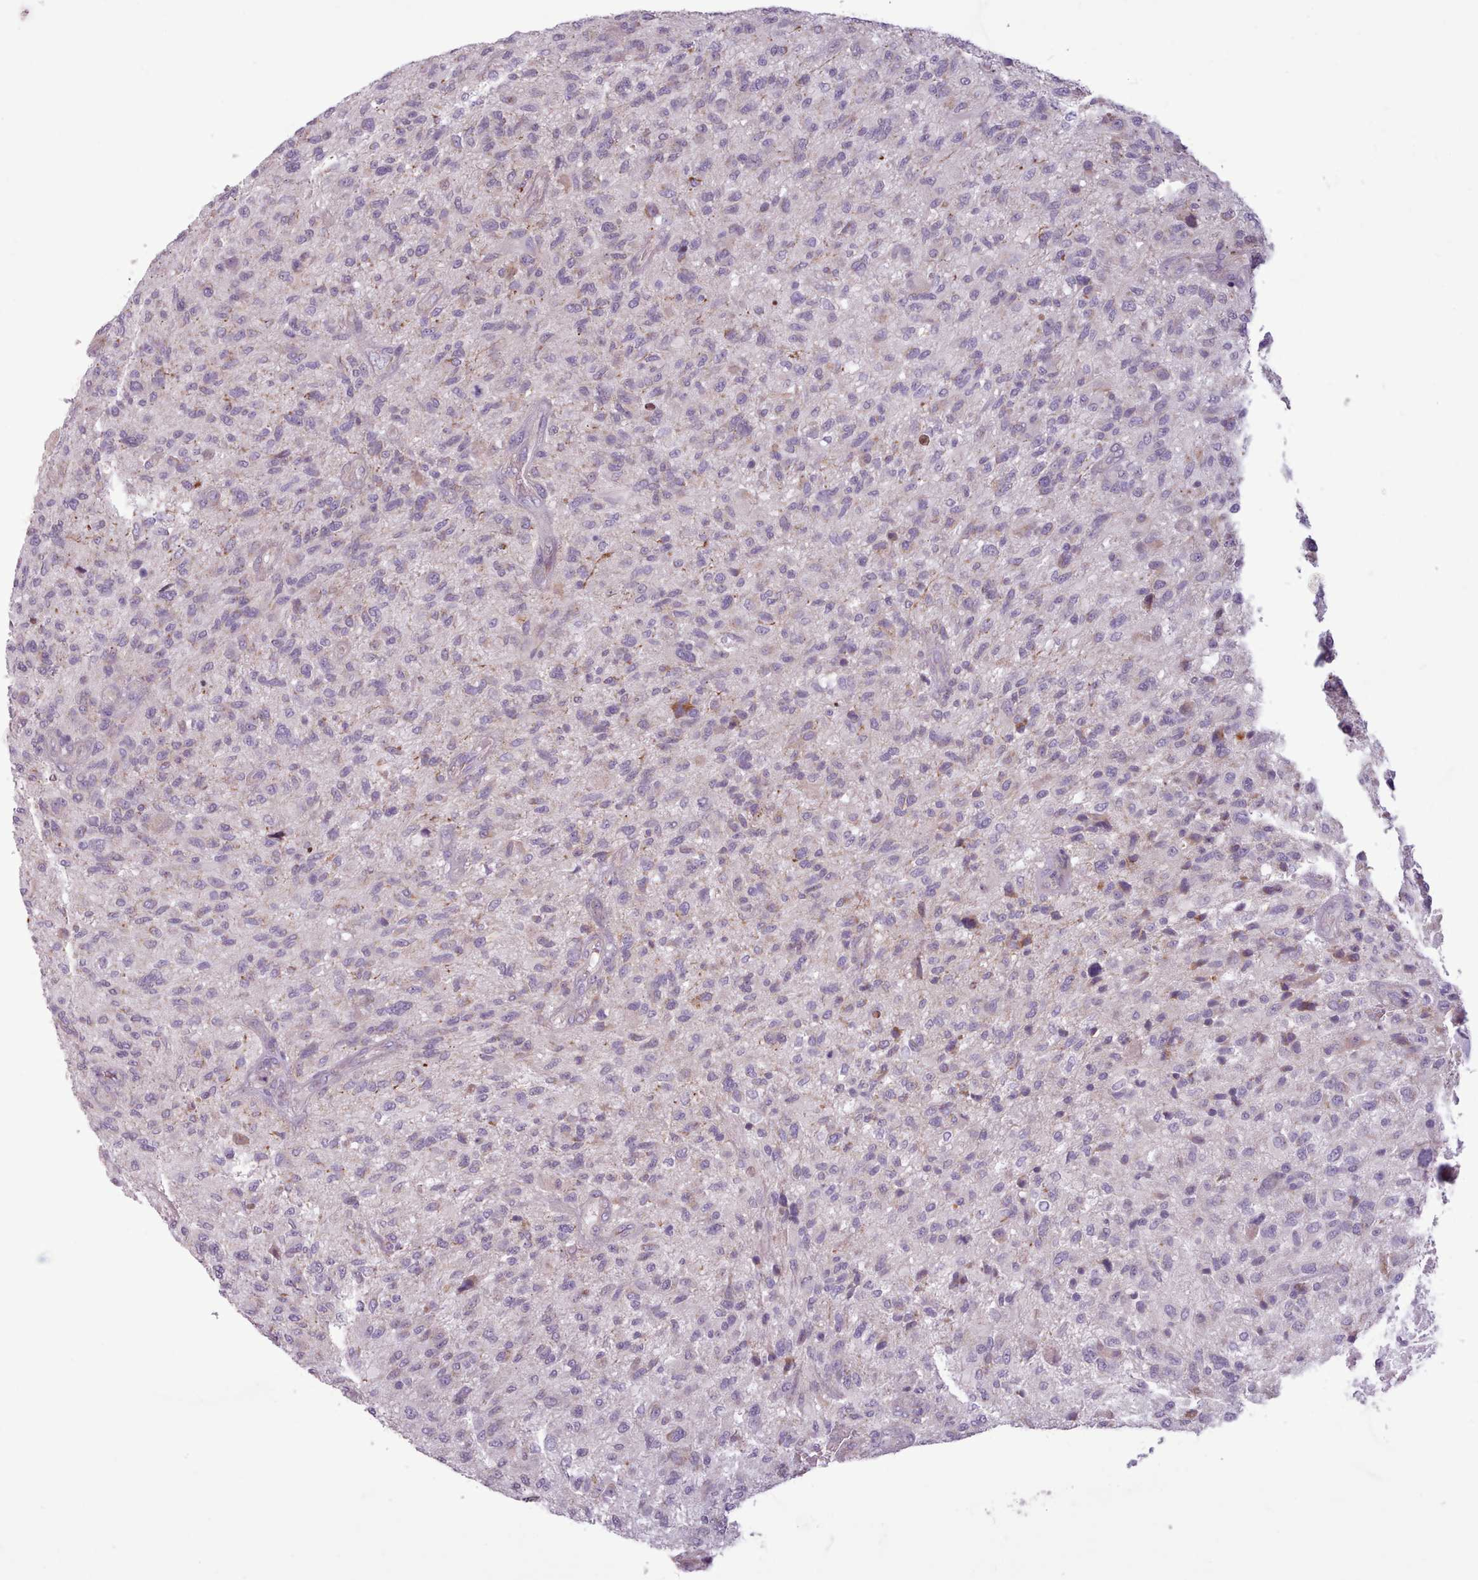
{"staining": {"intensity": "negative", "quantity": "none", "location": "none"}, "tissue": "glioma", "cell_type": "Tumor cells", "image_type": "cancer", "snomed": [{"axis": "morphology", "description": "Glioma, malignant, High grade"}, {"axis": "topography", "description": "Brain"}], "caption": "A high-resolution micrograph shows immunohistochemistry (IHC) staining of malignant high-grade glioma, which reveals no significant positivity in tumor cells. (DAB (3,3'-diaminobenzidine) immunohistochemistry (IHC) with hematoxylin counter stain).", "gene": "AVL9", "patient": {"sex": "male", "age": 47}}